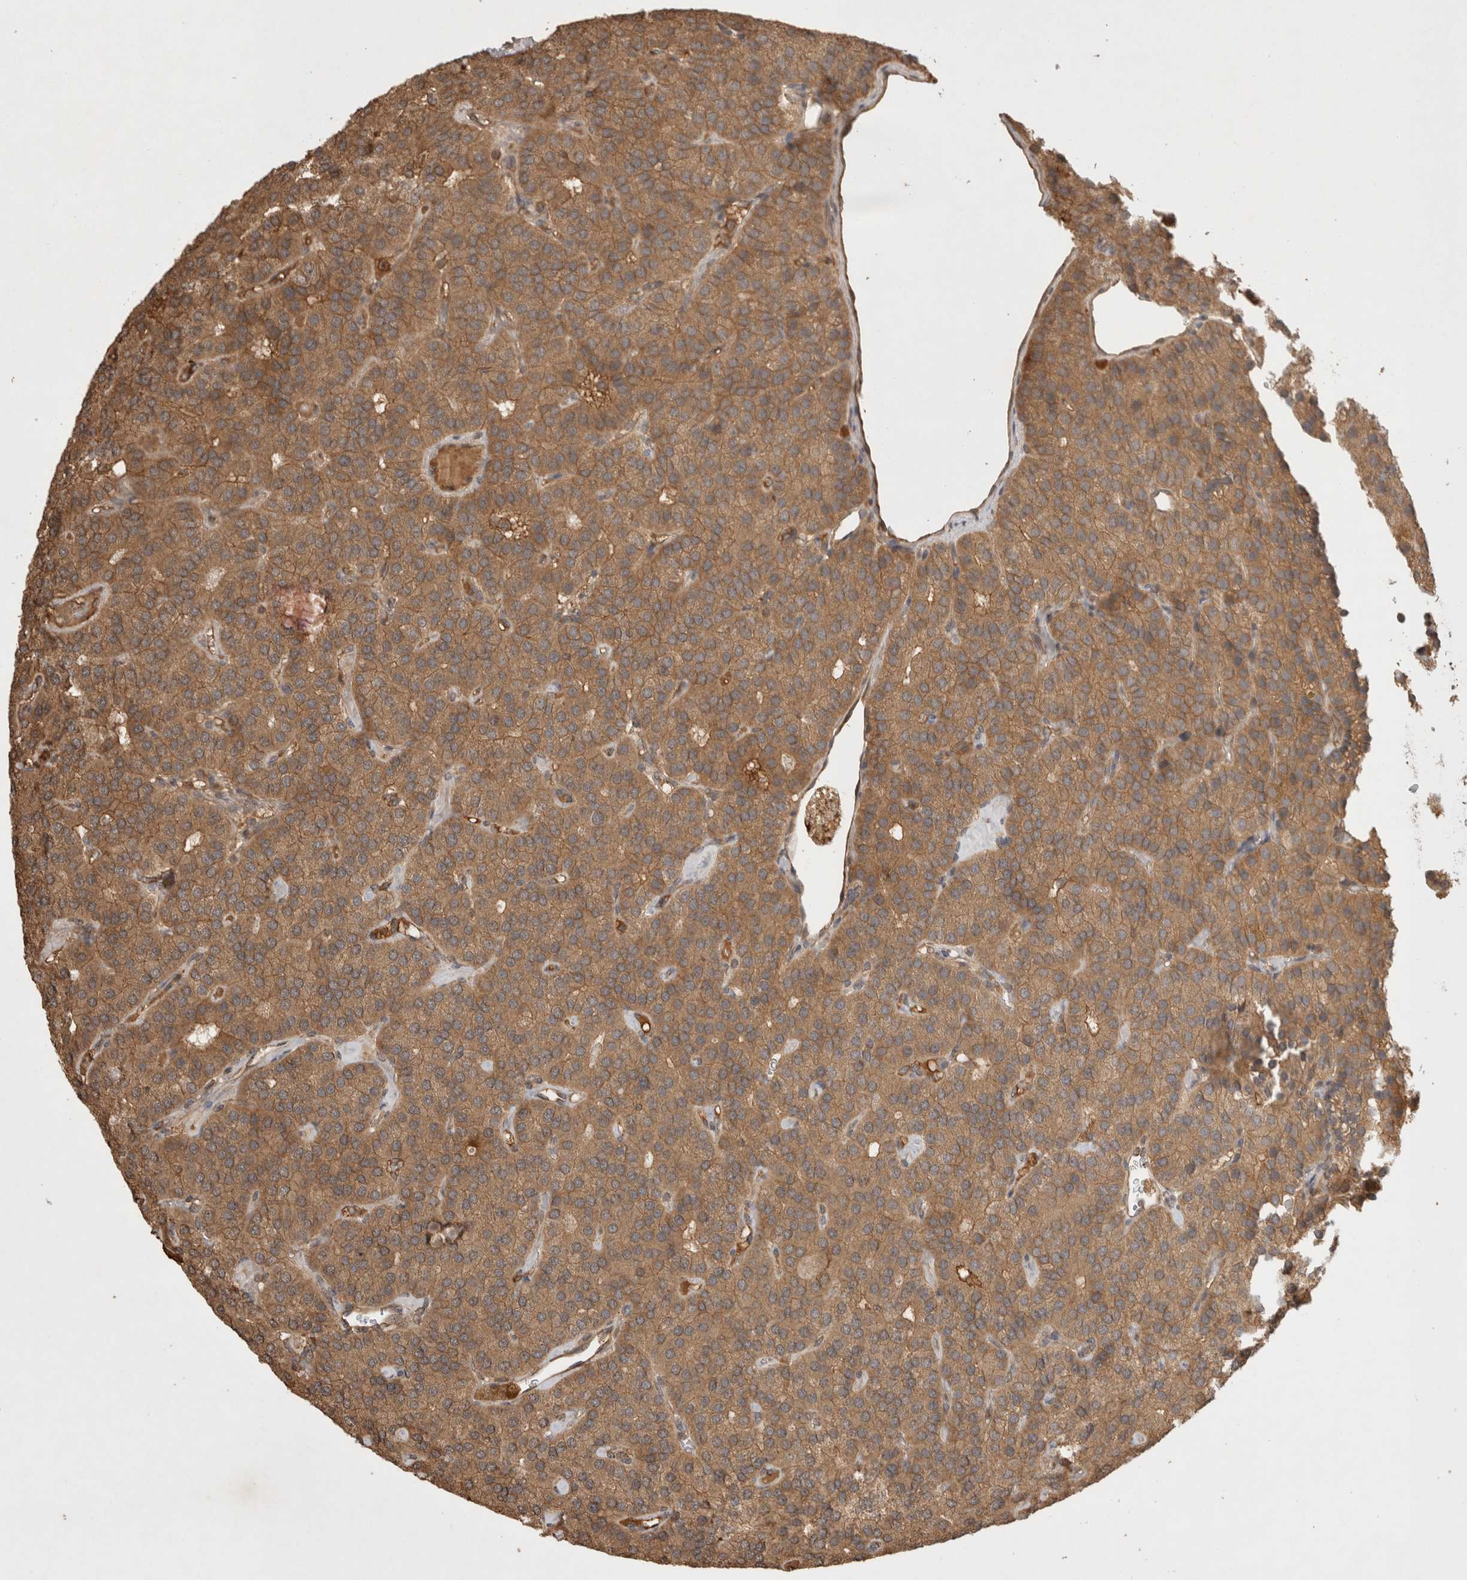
{"staining": {"intensity": "moderate", "quantity": ">75%", "location": "cytoplasmic/membranous"}, "tissue": "parathyroid gland", "cell_type": "Glandular cells", "image_type": "normal", "snomed": [{"axis": "morphology", "description": "Normal tissue, NOS"}, {"axis": "morphology", "description": "Adenoma, NOS"}, {"axis": "topography", "description": "Parathyroid gland"}], "caption": "Moderate cytoplasmic/membranous staining for a protein is seen in about >75% of glandular cells of normal parathyroid gland using IHC.", "gene": "PRMT3", "patient": {"sex": "female", "age": 86}}